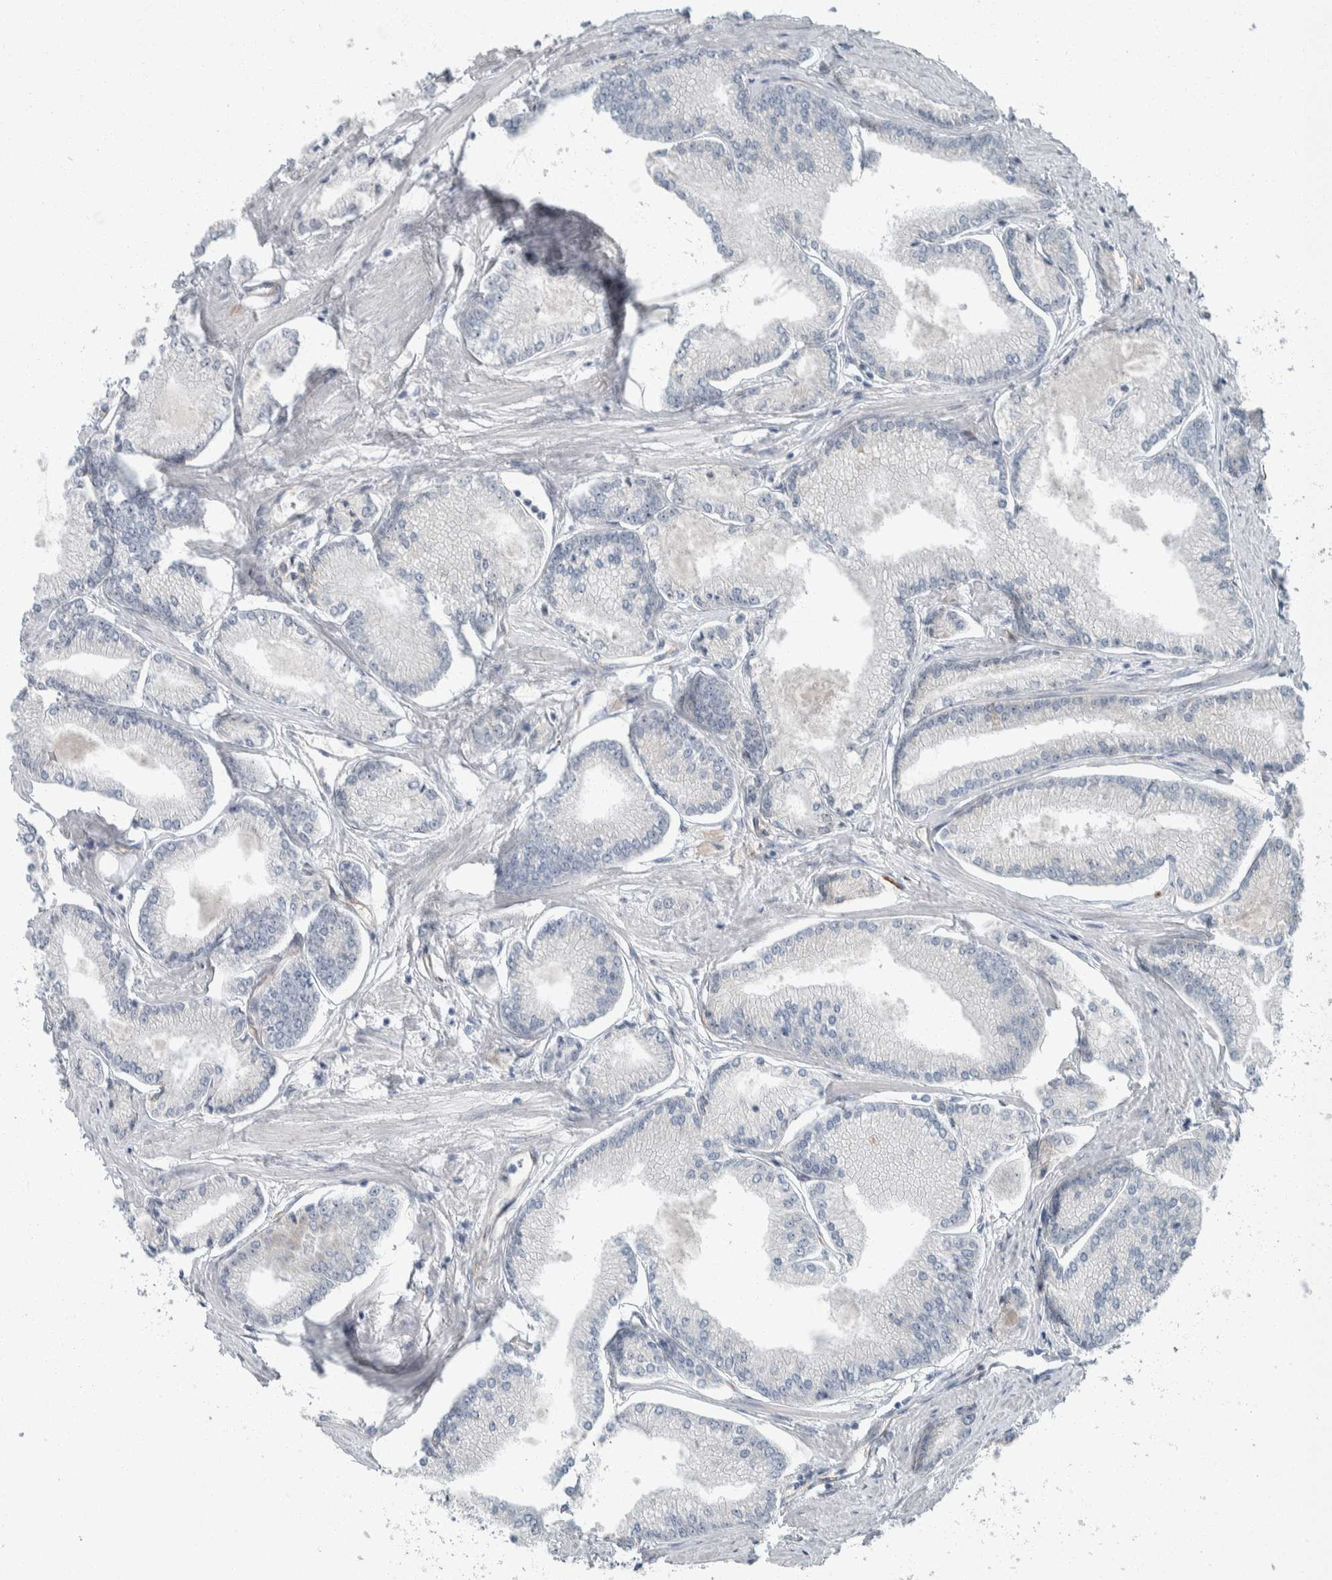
{"staining": {"intensity": "negative", "quantity": "none", "location": "none"}, "tissue": "prostate cancer", "cell_type": "Tumor cells", "image_type": "cancer", "snomed": [{"axis": "morphology", "description": "Adenocarcinoma, Low grade"}, {"axis": "topography", "description": "Prostate"}], "caption": "IHC of prostate cancer shows no positivity in tumor cells. Brightfield microscopy of immunohistochemistry (IHC) stained with DAB (3,3'-diaminobenzidine) (brown) and hematoxylin (blue), captured at high magnification.", "gene": "USP25", "patient": {"sex": "male", "age": 52}}